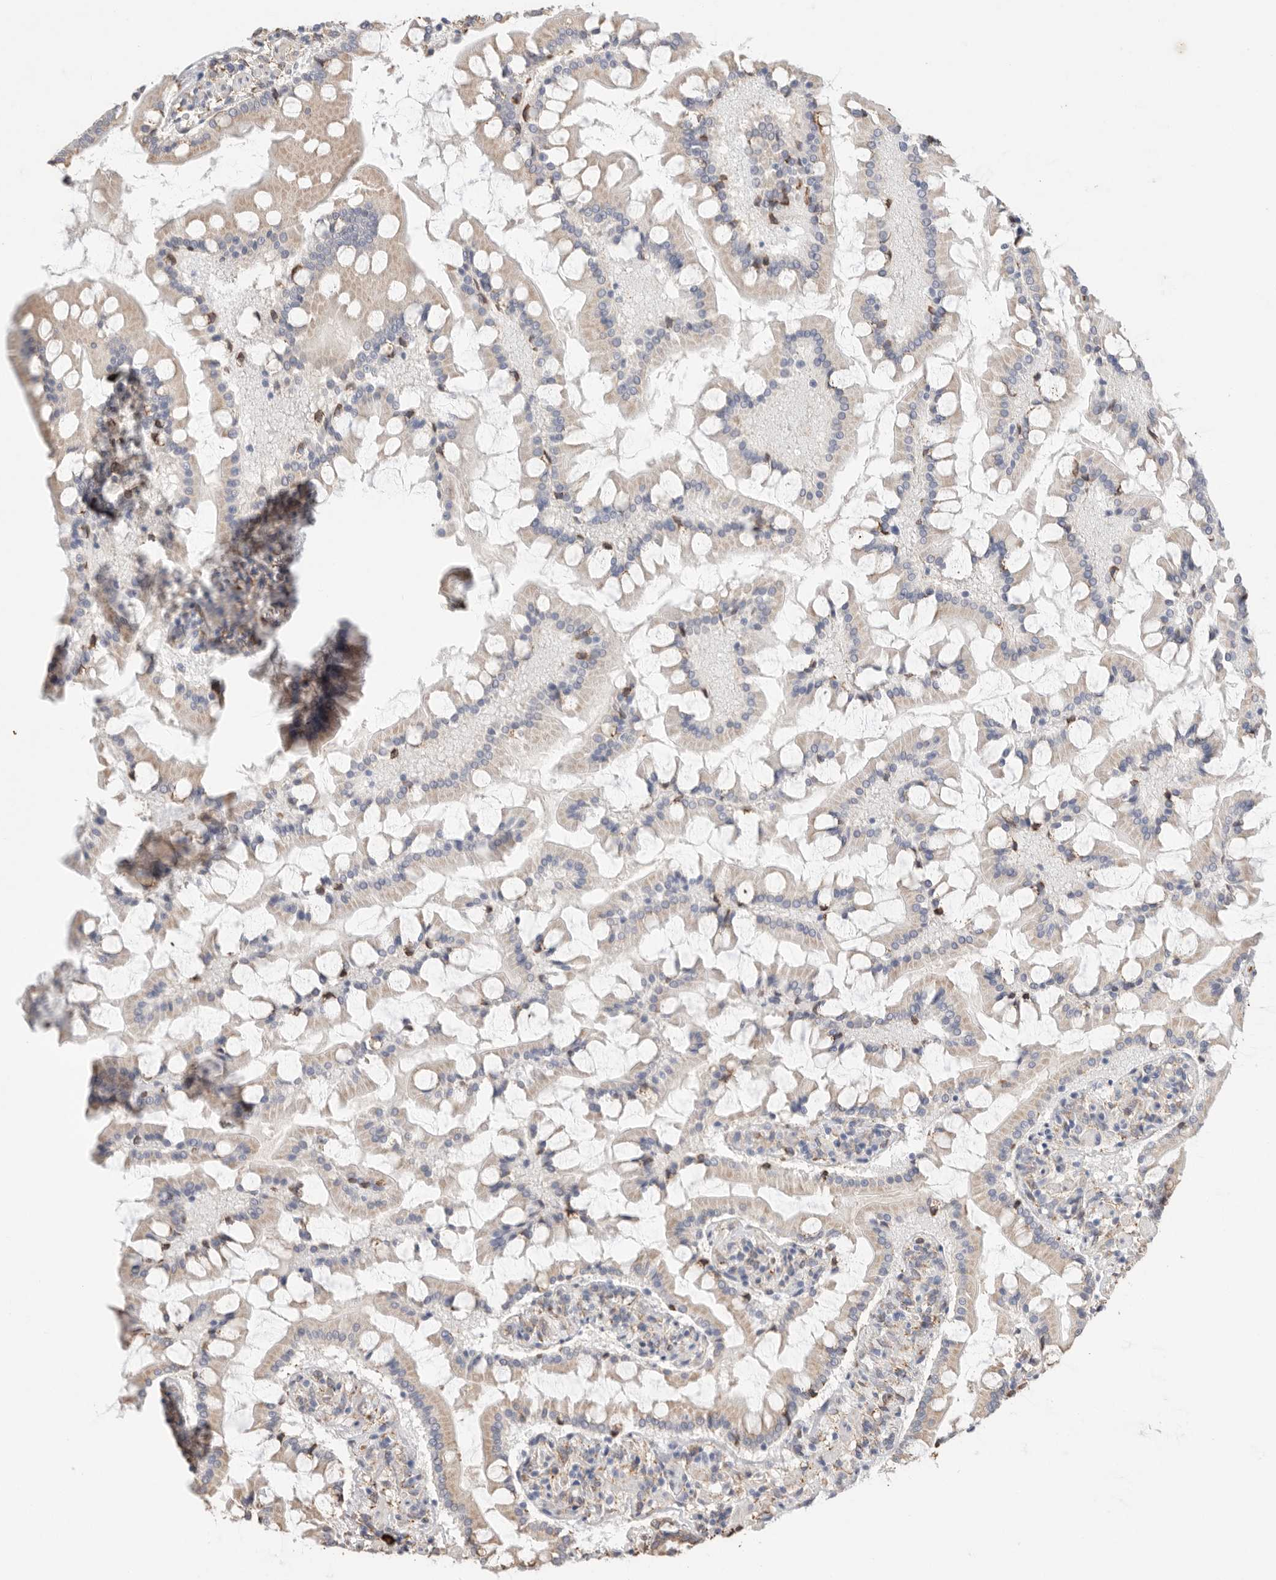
{"staining": {"intensity": "moderate", "quantity": "25%-75%", "location": "cytoplasmic/membranous"}, "tissue": "small intestine", "cell_type": "Glandular cells", "image_type": "normal", "snomed": [{"axis": "morphology", "description": "Normal tissue, NOS"}, {"axis": "topography", "description": "Small intestine"}], "caption": "The histopathology image shows immunohistochemical staining of unremarkable small intestine. There is moderate cytoplasmic/membranous positivity is identified in approximately 25%-75% of glandular cells. (brown staining indicates protein expression, while blue staining denotes nuclei).", "gene": "BLOC1S5", "patient": {"sex": "male", "age": 41}}